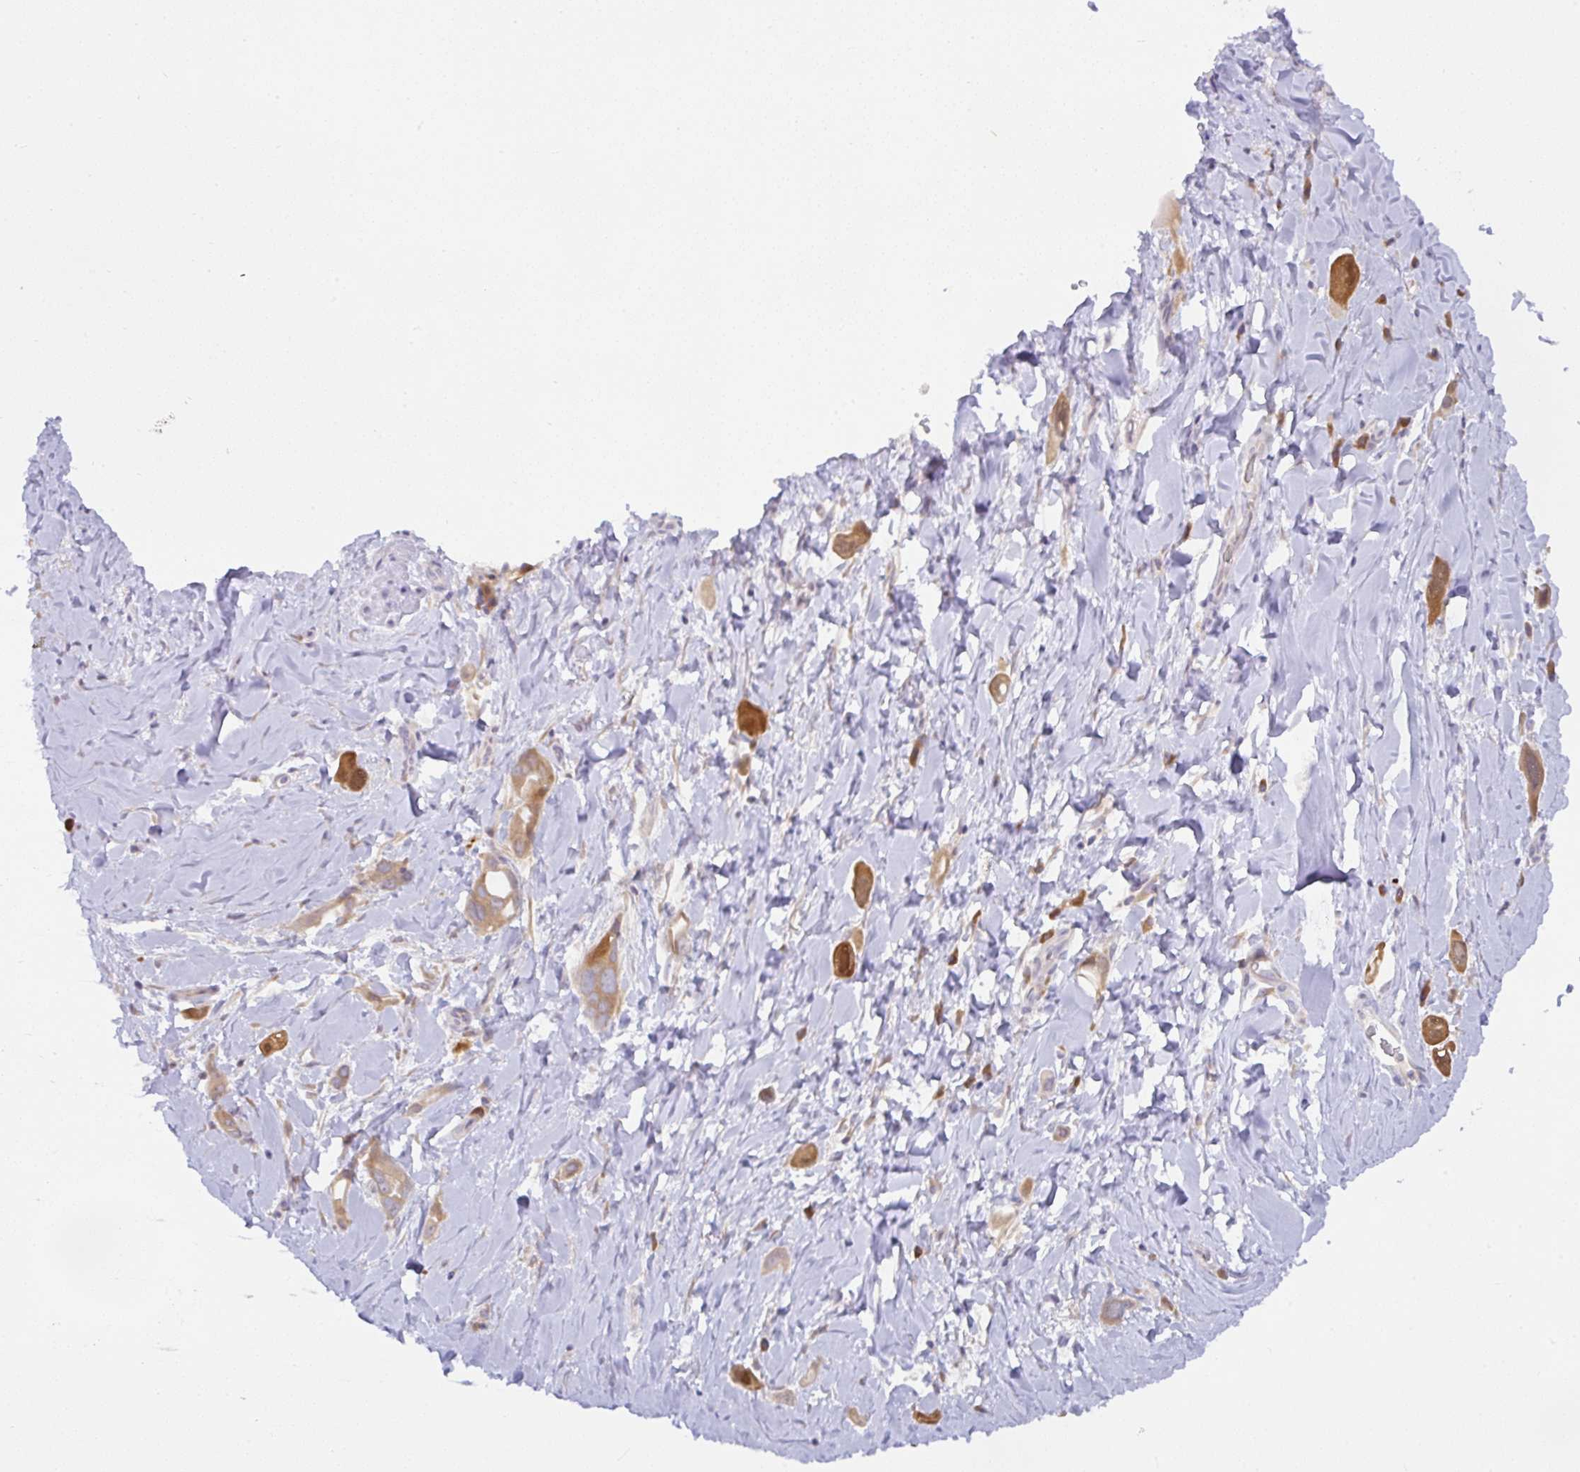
{"staining": {"intensity": "moderate", "quantity": ">75%", "location": "cytoplasmic/membranous"}, "tissue": "lung cancer", "cell_type": "Tumor cells", "image_type": "cancer", "snomed": [{"axis": "morphology", "description": "Adenocarcinoma, NOS"}, {"axis": "topography", "description": "Lung"}], "caption": "Protein staining exhibits moderate cytoplasmic/membranous staining in approximately >75% of tumor cells in lung cancer. The staining was performed using DAB to visualize the protein expression in brown, while the nuclei were stained in blue with hematoxylin (Magnification: 20x).", "gene": "DERL2", "patient": {"sex": "male", "age": 76}}